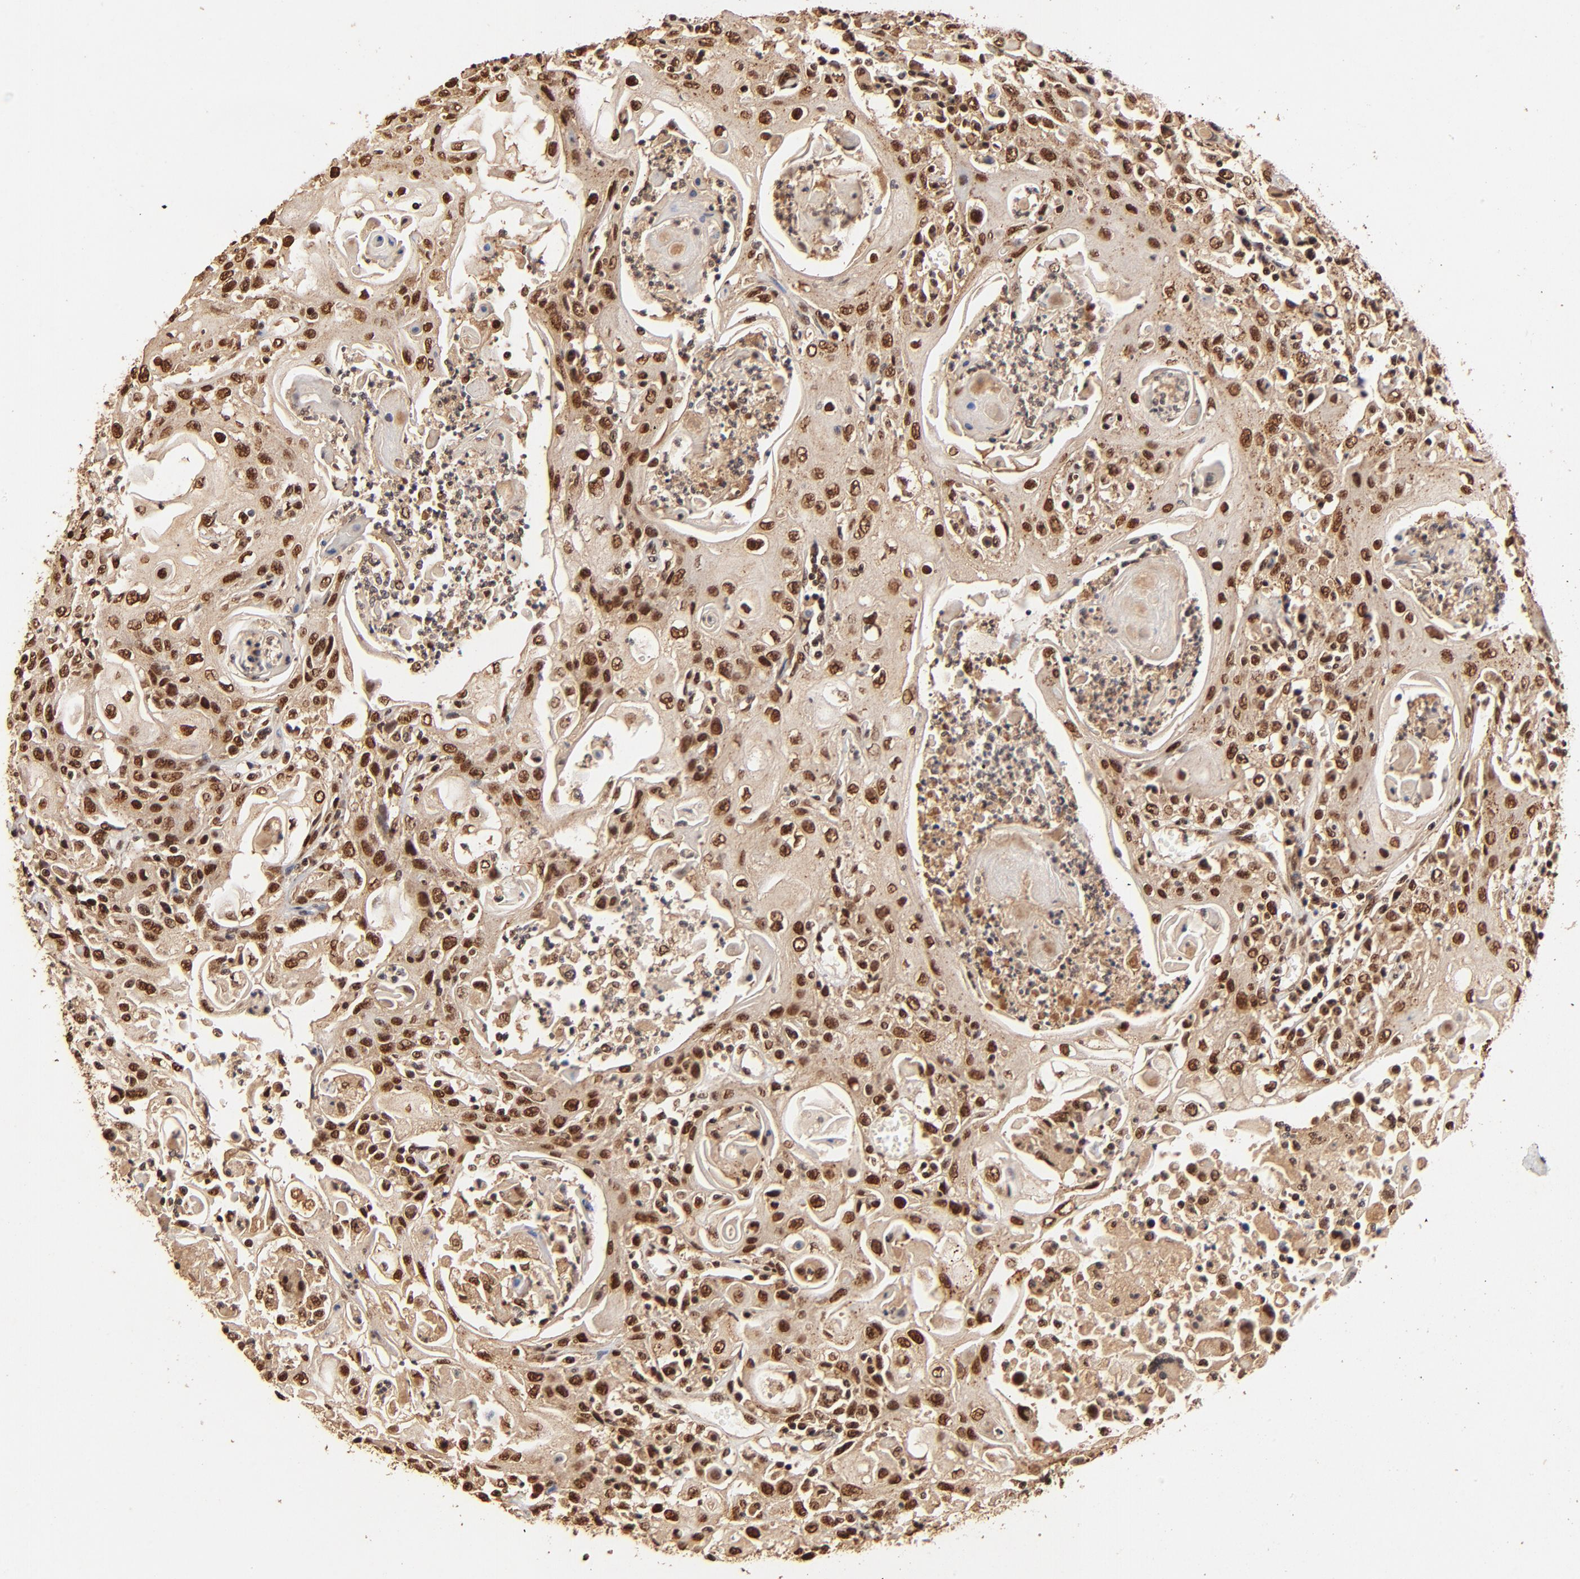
{"staining": {"intensity": "strong", "quantity": ">75%", "location": "cytoplasmic/membranous,nuclear"}, "tissue": "head and neck cancer", "cell_type": "Tumor cells", "image_type": "cancer", "snomed": [{"axis": "morphology", "description": "Squamous cell carcinoma, NOS"}, {"axis": "topography", "description": "Oral tissue"}, {"axis": "topography", "description": "Head-Neck"}], "caption": "DAB immunohistochemical staining of squamous cell carcinoma (head and neck) shows strong cytoplasmic/membranous and nuclear protein staining in approximately >75% of tumor cells.", "gene": "MED12", "patient": {"sex": "female", "age": 76}}